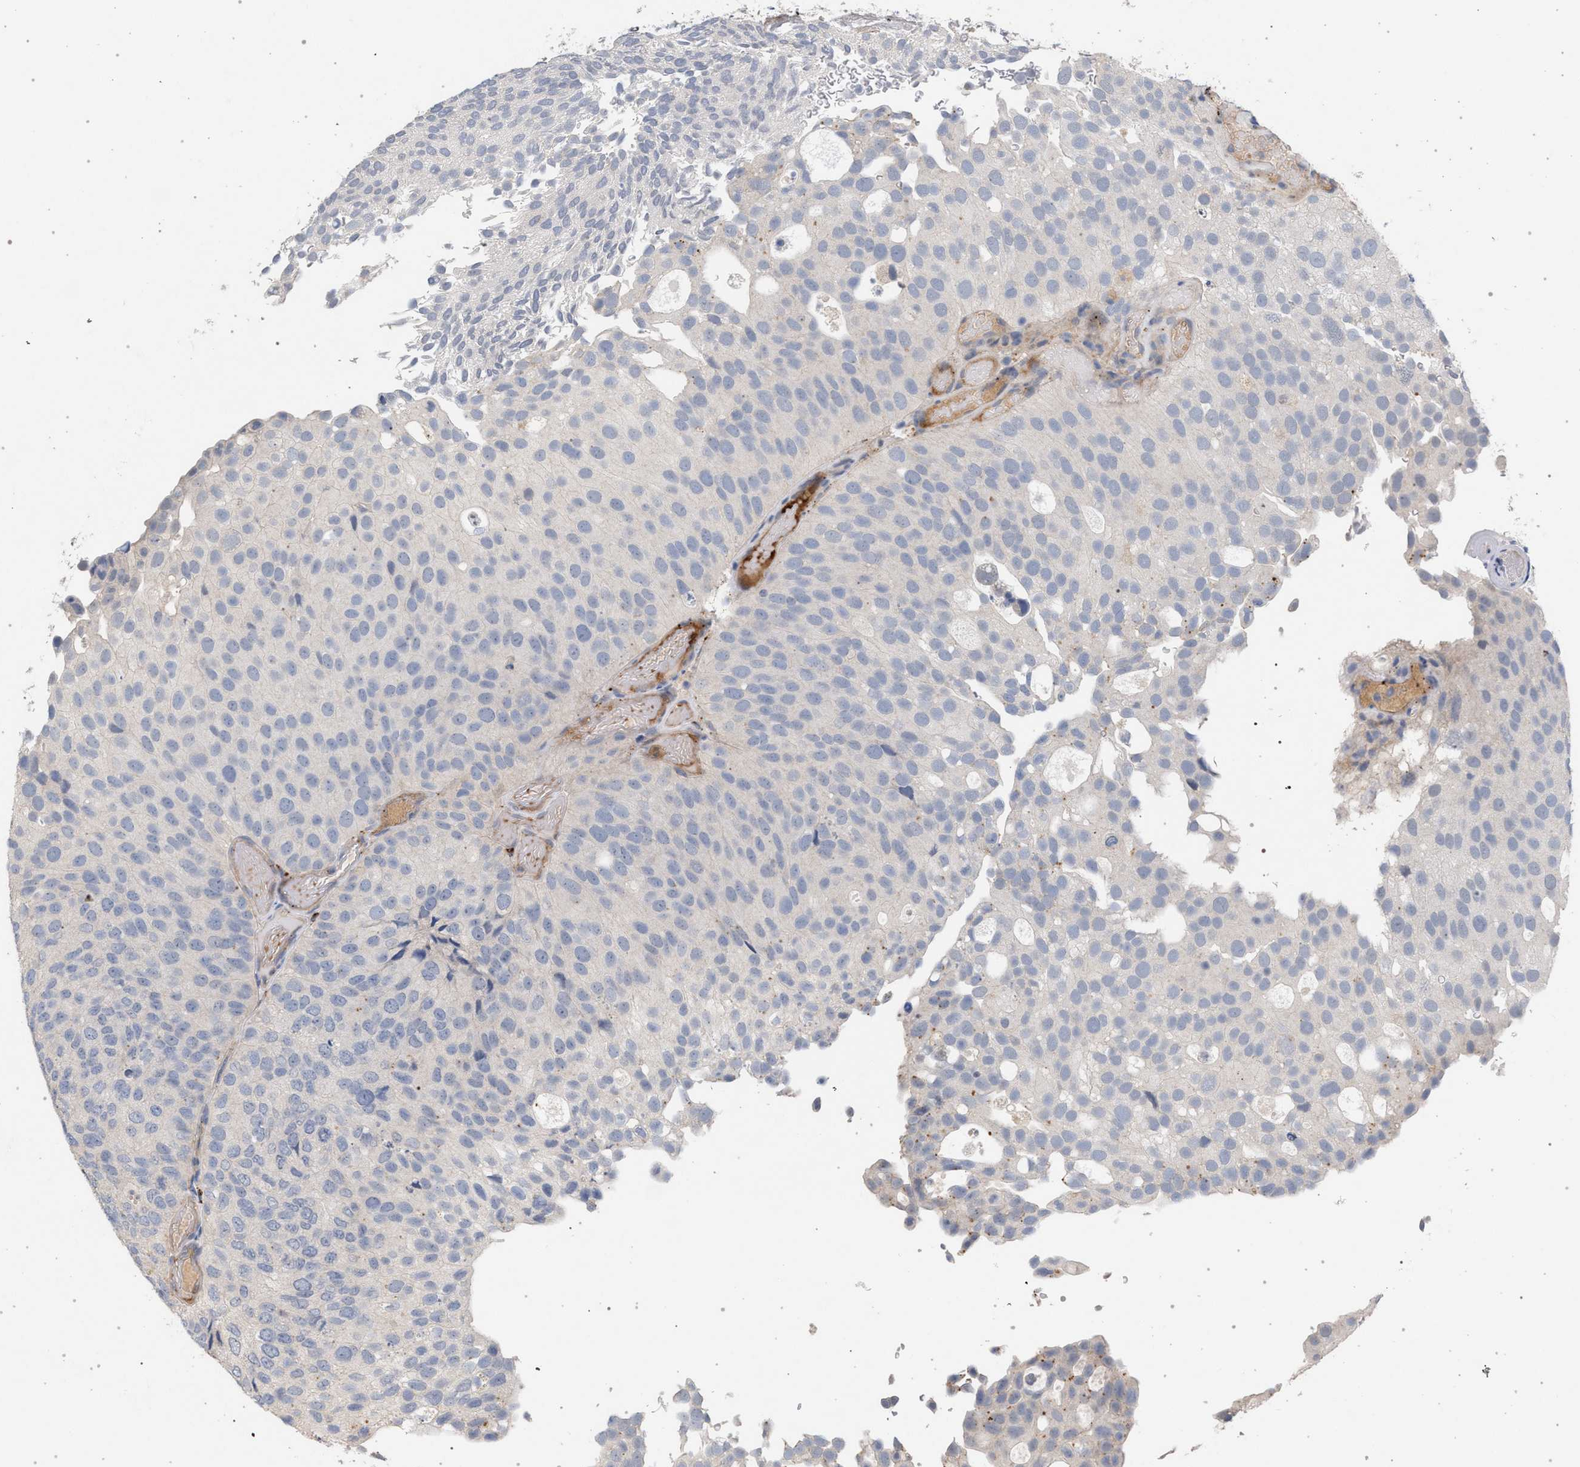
{"staining": {"intensity": "negative", "quantity": "none", "location": "none"}, "tissue": "urothelial cancer", "cell_type": "Tumor cells", "image_type": "cancer", "snomed": [{"axis": "morphology", "description": "Urothelial carcinoma, Low grade"}, {"axis": "topography", "description": "Urinary bladder"}], "caption": "Immunohistochemistry photomicrograph of low-grade urothelial carcinoma stained for a protein (brown), which displays no staining in tumor cells. (DAB immunohistochemistry (IHC) with hematoxylin counter stain).", "gene": "MAMDC2", "patient": {"sex": "male", "age": 78}}